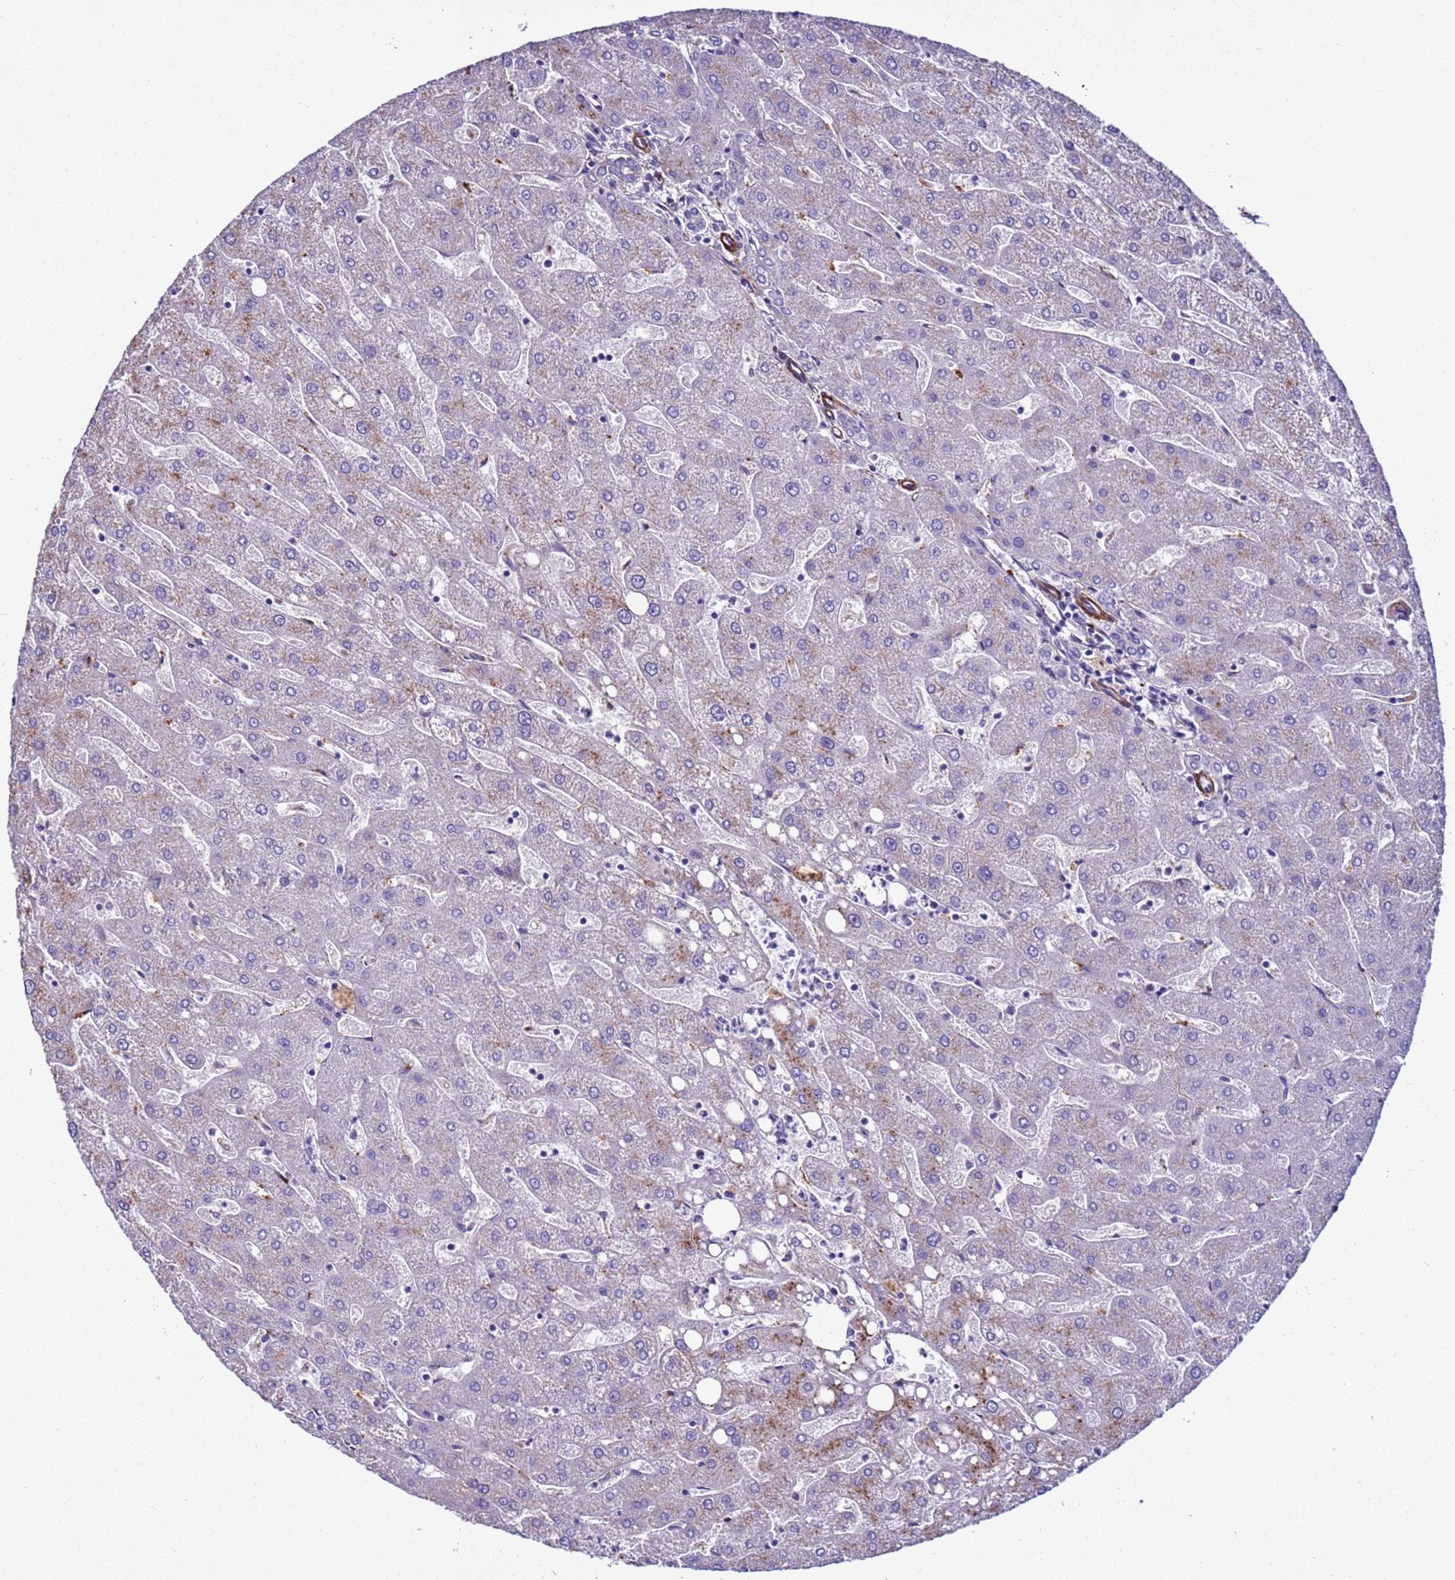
{"staining": {"intensity": "negative", "quantity": "none", "location": "none"}, "tissue": "liver", "cell_type": "Cholangiocytes", "image_type": "normal", "snomed": [{"axis": "morphology", "description": "Normal tissue, NOS"}, {"axis": "topography", "description": "Liver"}], "caption": "IHC histopathology image of benign liver: liver stained with DAB (3,3'-diaminobenzidine) shows no significant protein expression in cholangiocytes. Nuclei are stained in blue.", "gene": "RABL2A", "patient": {"sex": "male", "age": 67}}